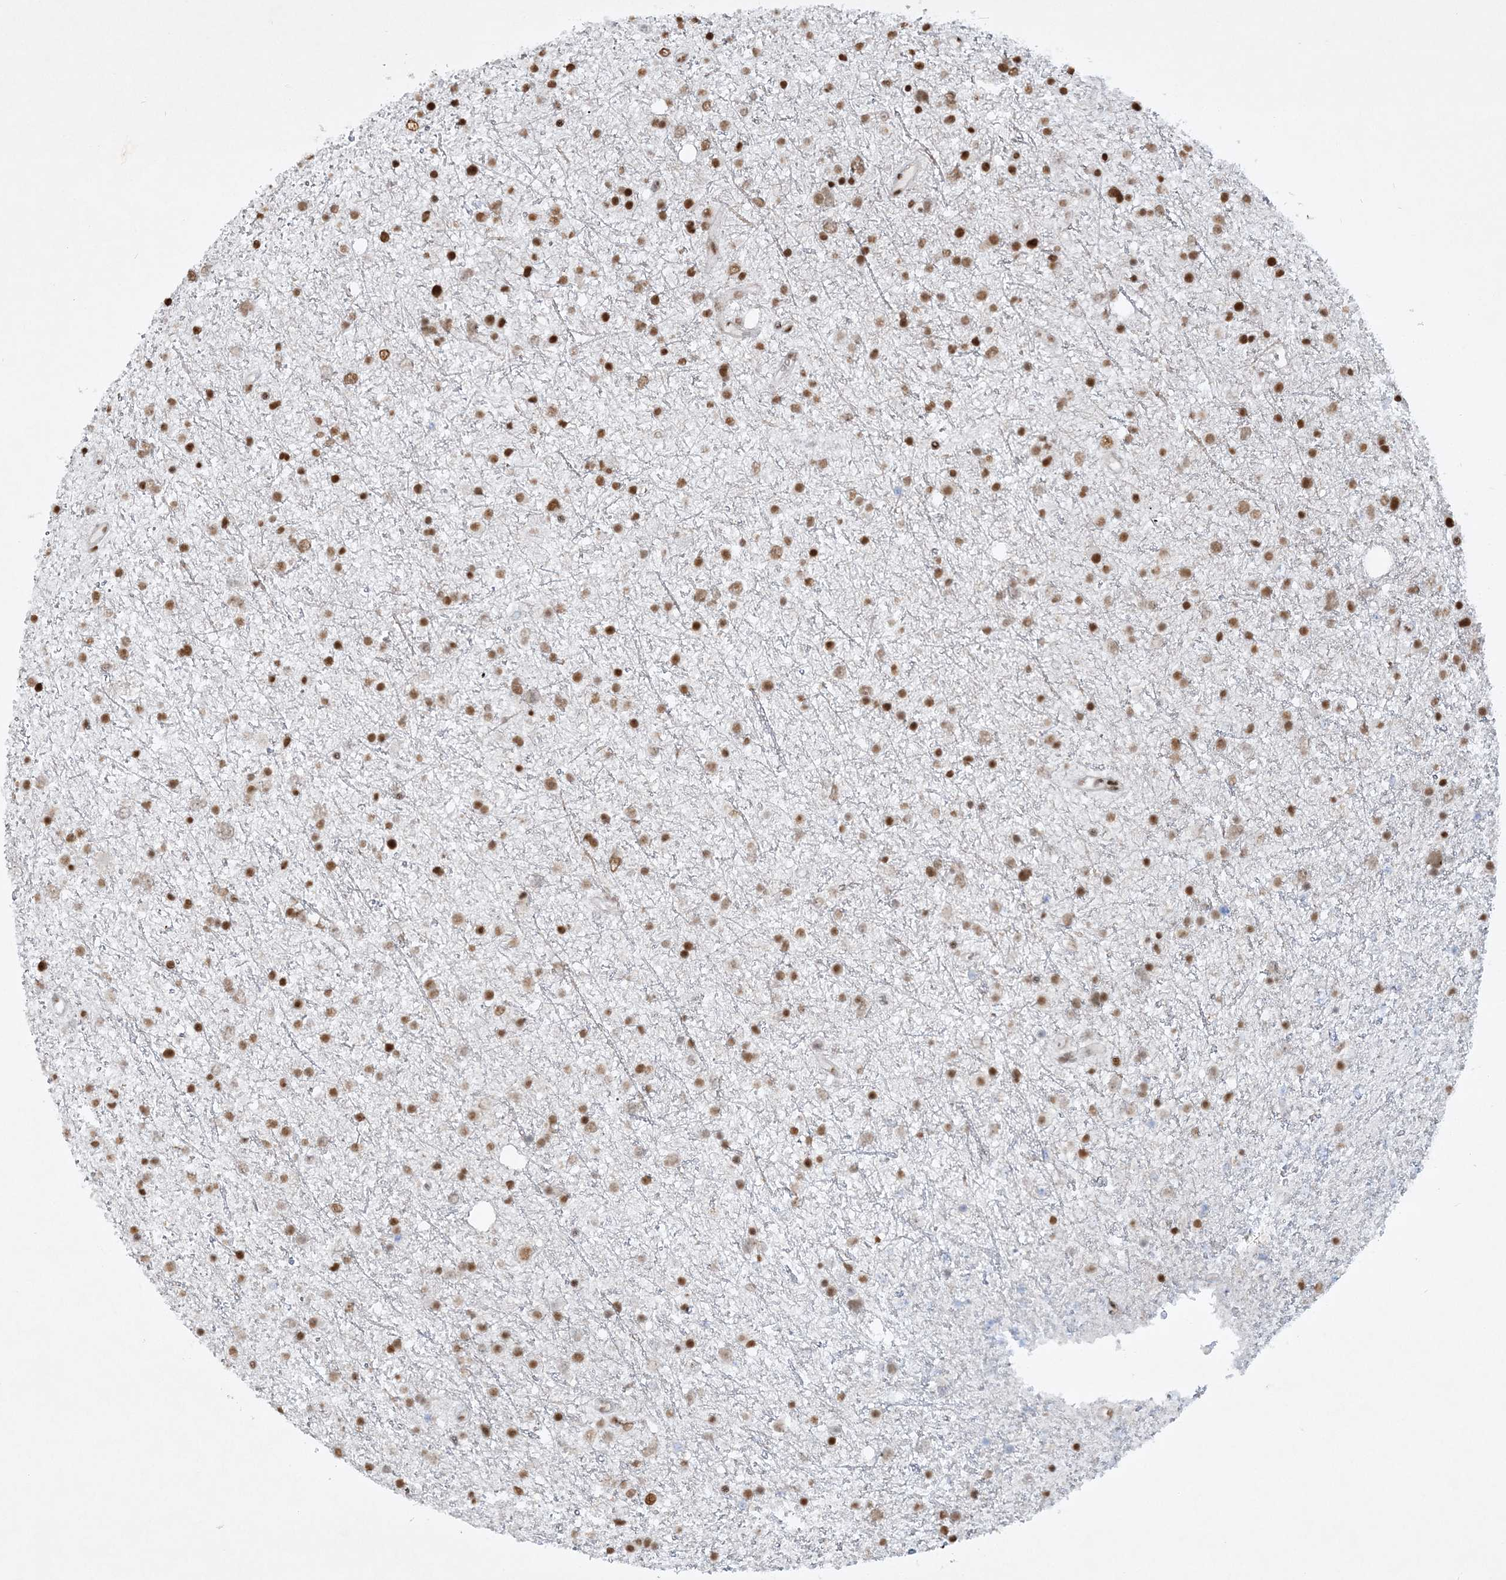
{"staining": {"intensity": "strong", "quantity": ">75%", "location": "nuclear"}, "tissue": "glioma", "cell_type": "Tumor cells", "image_type": "cancer", "snomed": [{"axis": "morphology", "description": "Glioma, malignant, Low grade"}, {"axis": "topography", "description": "Cerebral cortex"}], "caption": "A histopathology image of human malignant glioma (low-grade) stained for a protein exhibits strong nuclear brown staining in tumor cells. The staining was performed using DAB (3,3'-diaminobenzidine), with brown indicating positive protein expression. Nuclei are stained blue with hematoxylin.", "gene": "DELE1", "patient": {"sex": "female", "age": 39}}